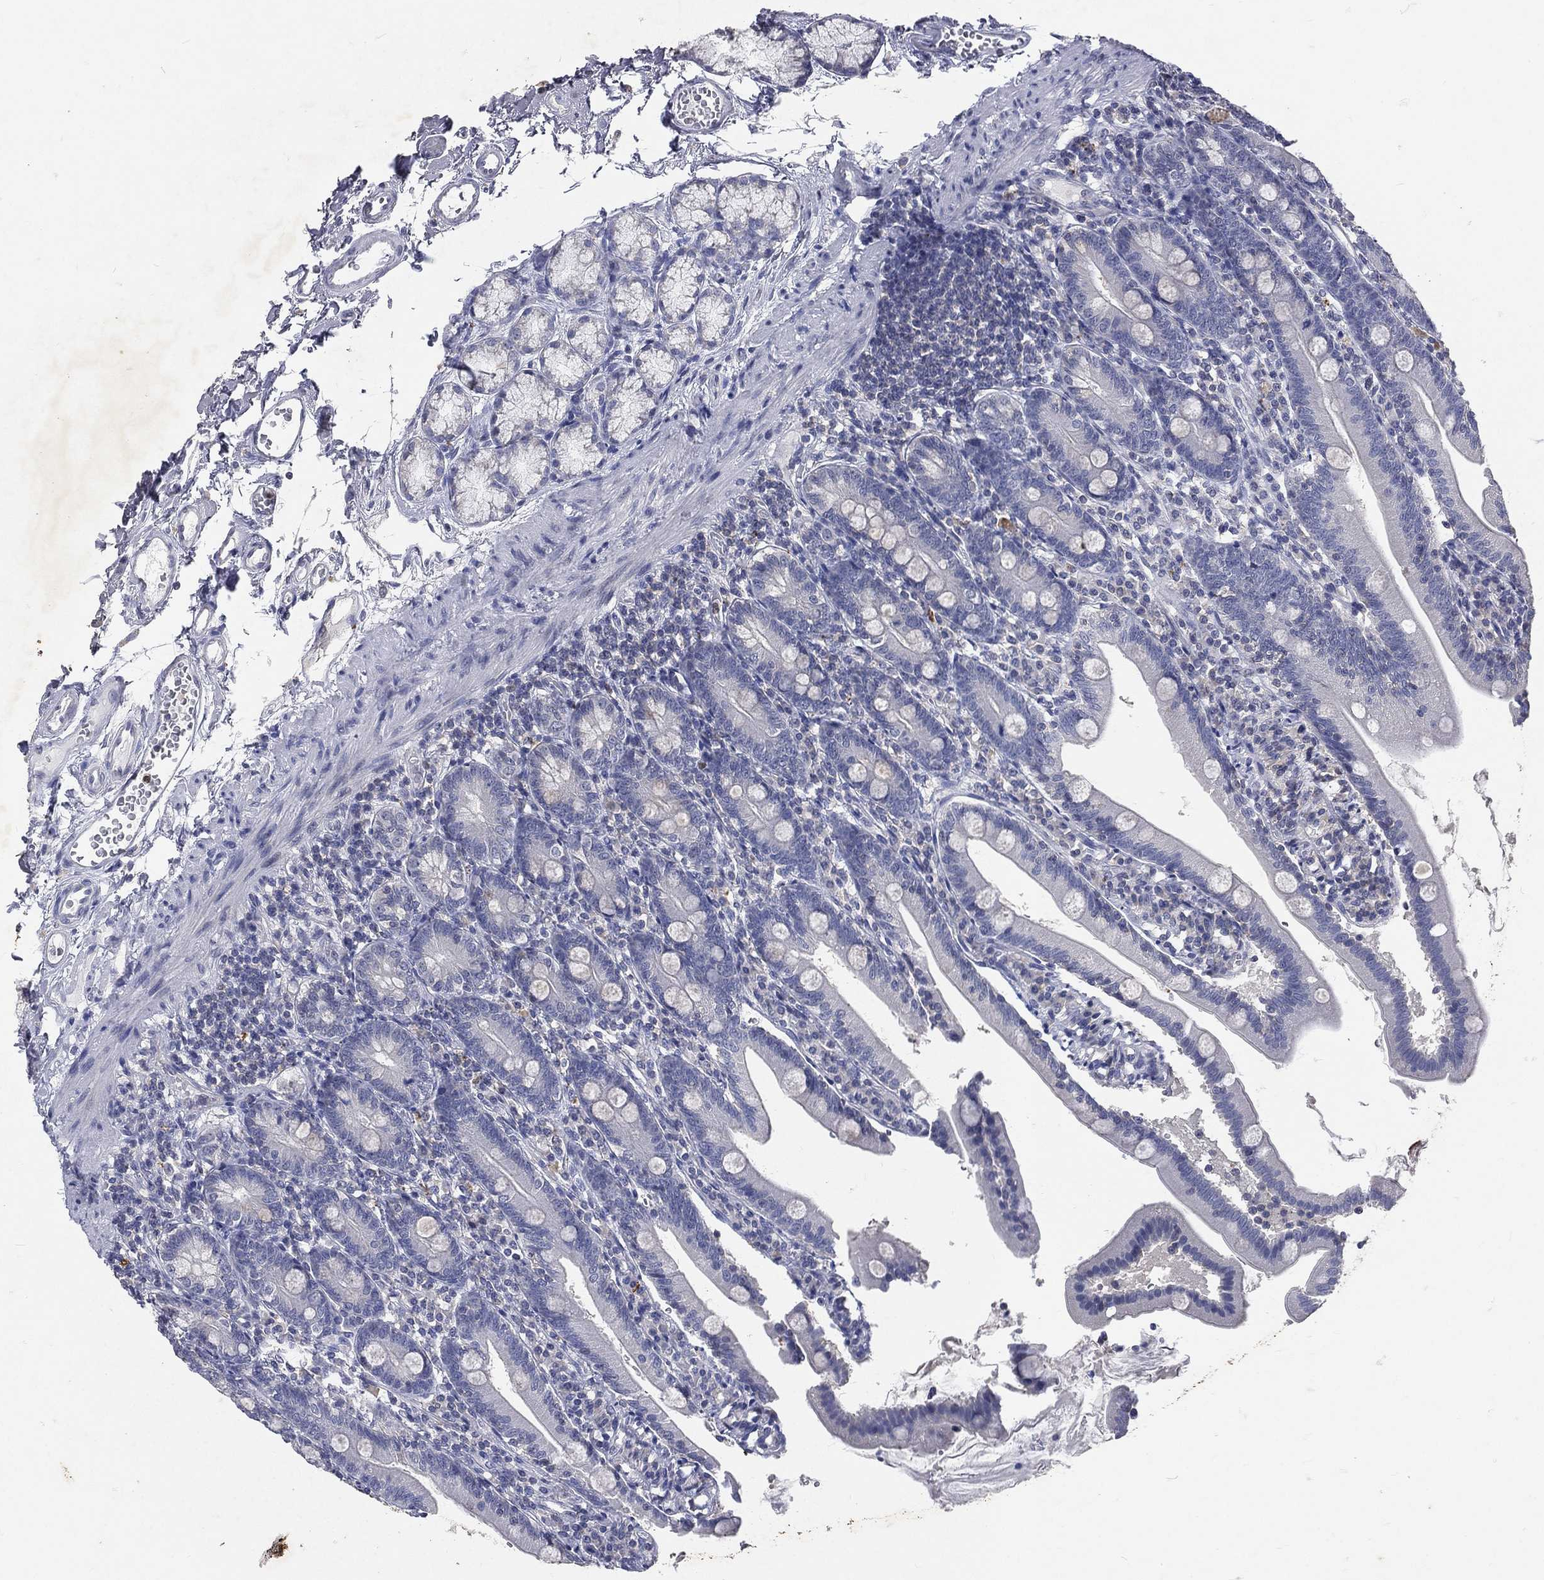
{"staining": {"intensity": "negative", "quantity": "none", "location": "none"}, "tissue": "duodenum", "cell_type": "Glandular cells", "image_type": "normal", "snomed": [{"axis": "morphology", "description": "Normal tissue, NOS"}, {"axis": "topography", "description": "Duodenum"}], "caption": "The immunohistochemistry (IHC) histopathology image has no significant staining in glandular cells of duodenum. (IHC, brightfield microscopy, high magnification).", "gene": "SLC34A2", "patient": {"sex": "female", "age": 67}}